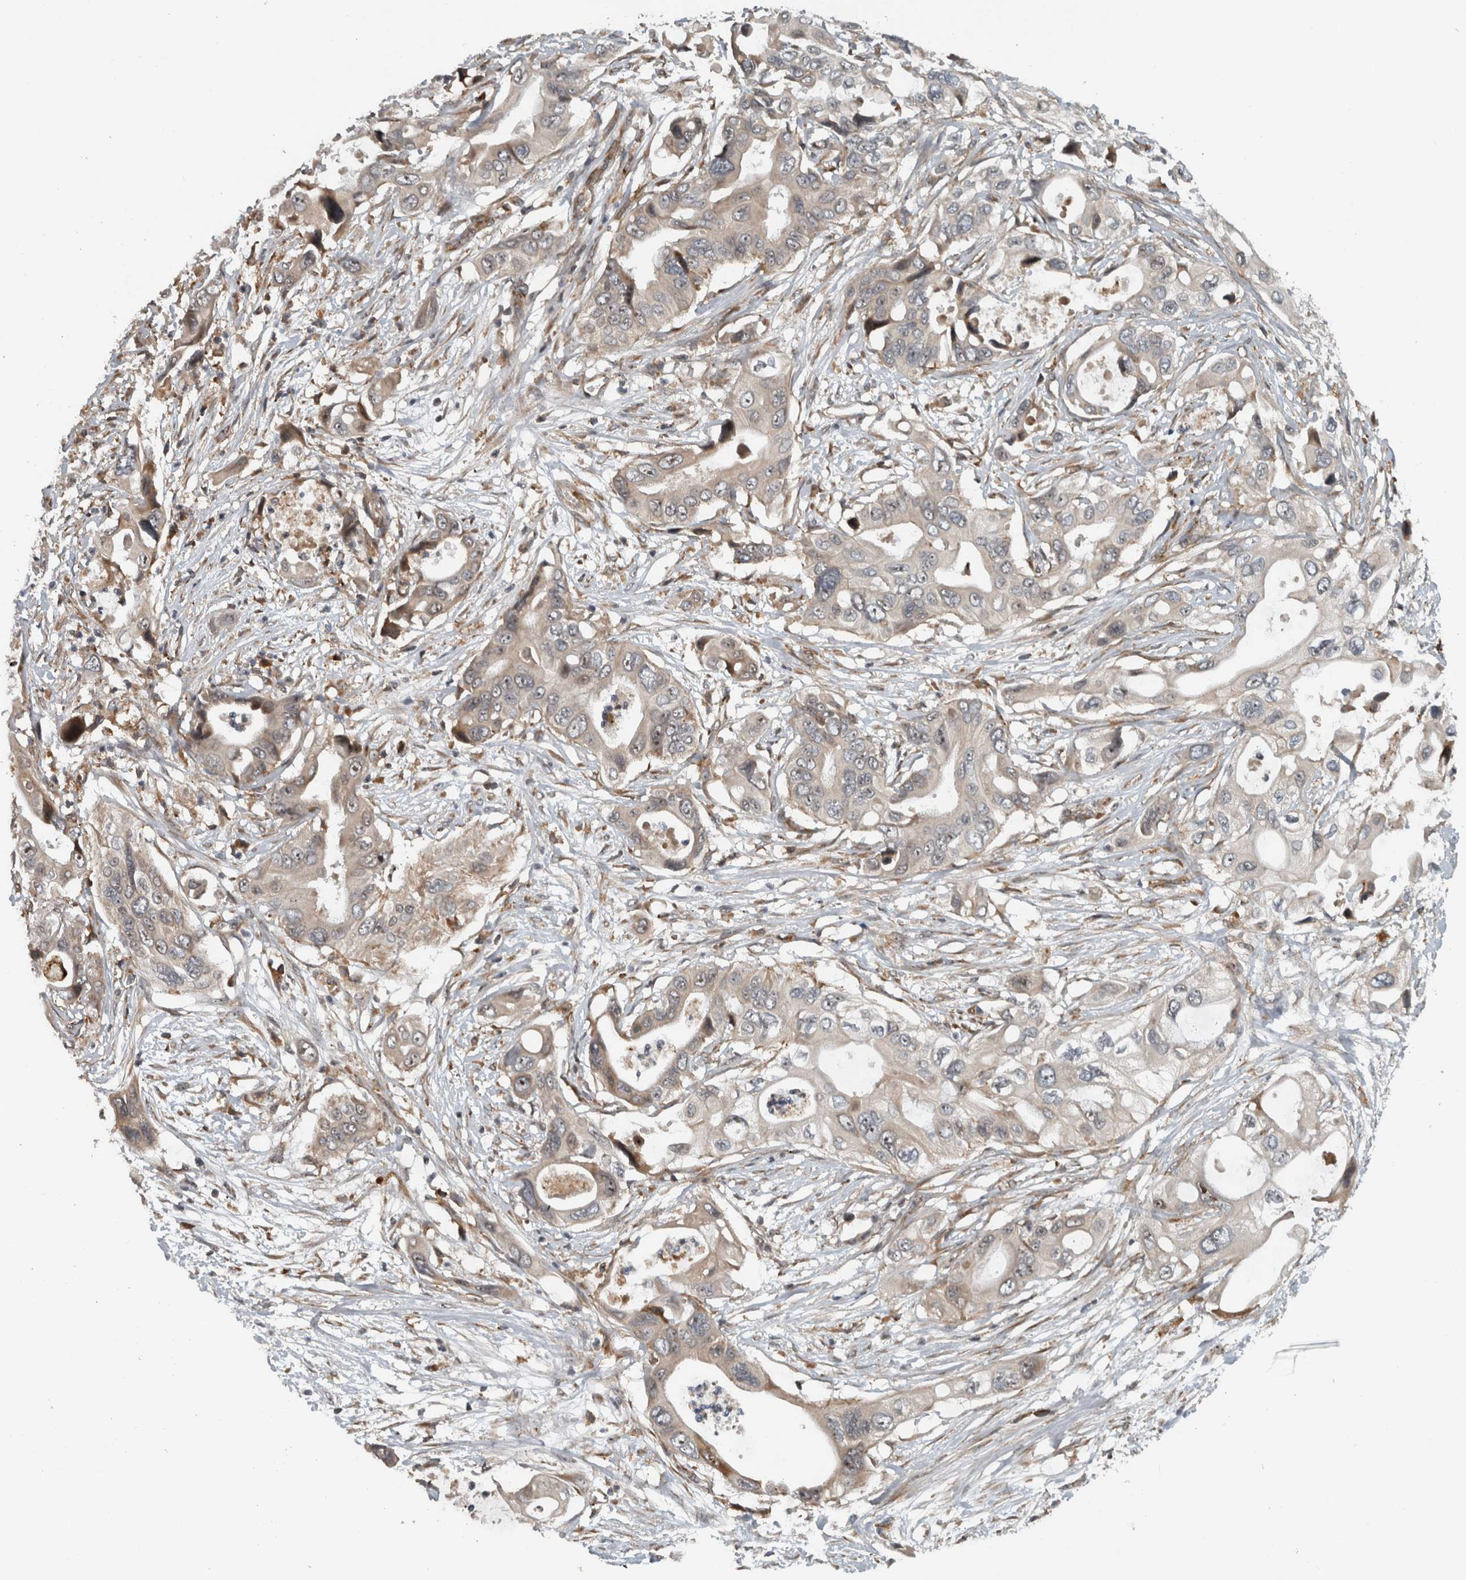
{"staining": {"intensity": "weak", "quantity": ">75%", "location": "cytoplasmic/membranous,nuclear"}, "tissue": "pancreatic cancer", "cell_type": "Tumor cells", "image_type": "cancer", "snomed": [{"axis": "morphology", "description": "Adenocarcinoma, NOS"}, {"axis": "topography", "description": "Pancreas"}], "caption": "Tumor cells show weak cytoplasmic/membranous and nuclear expression in about >75% of cells in adenocarcinoma (pancreatic).", "gene": "GPR137B", "patient": {"sex": "male", "age": 66}}